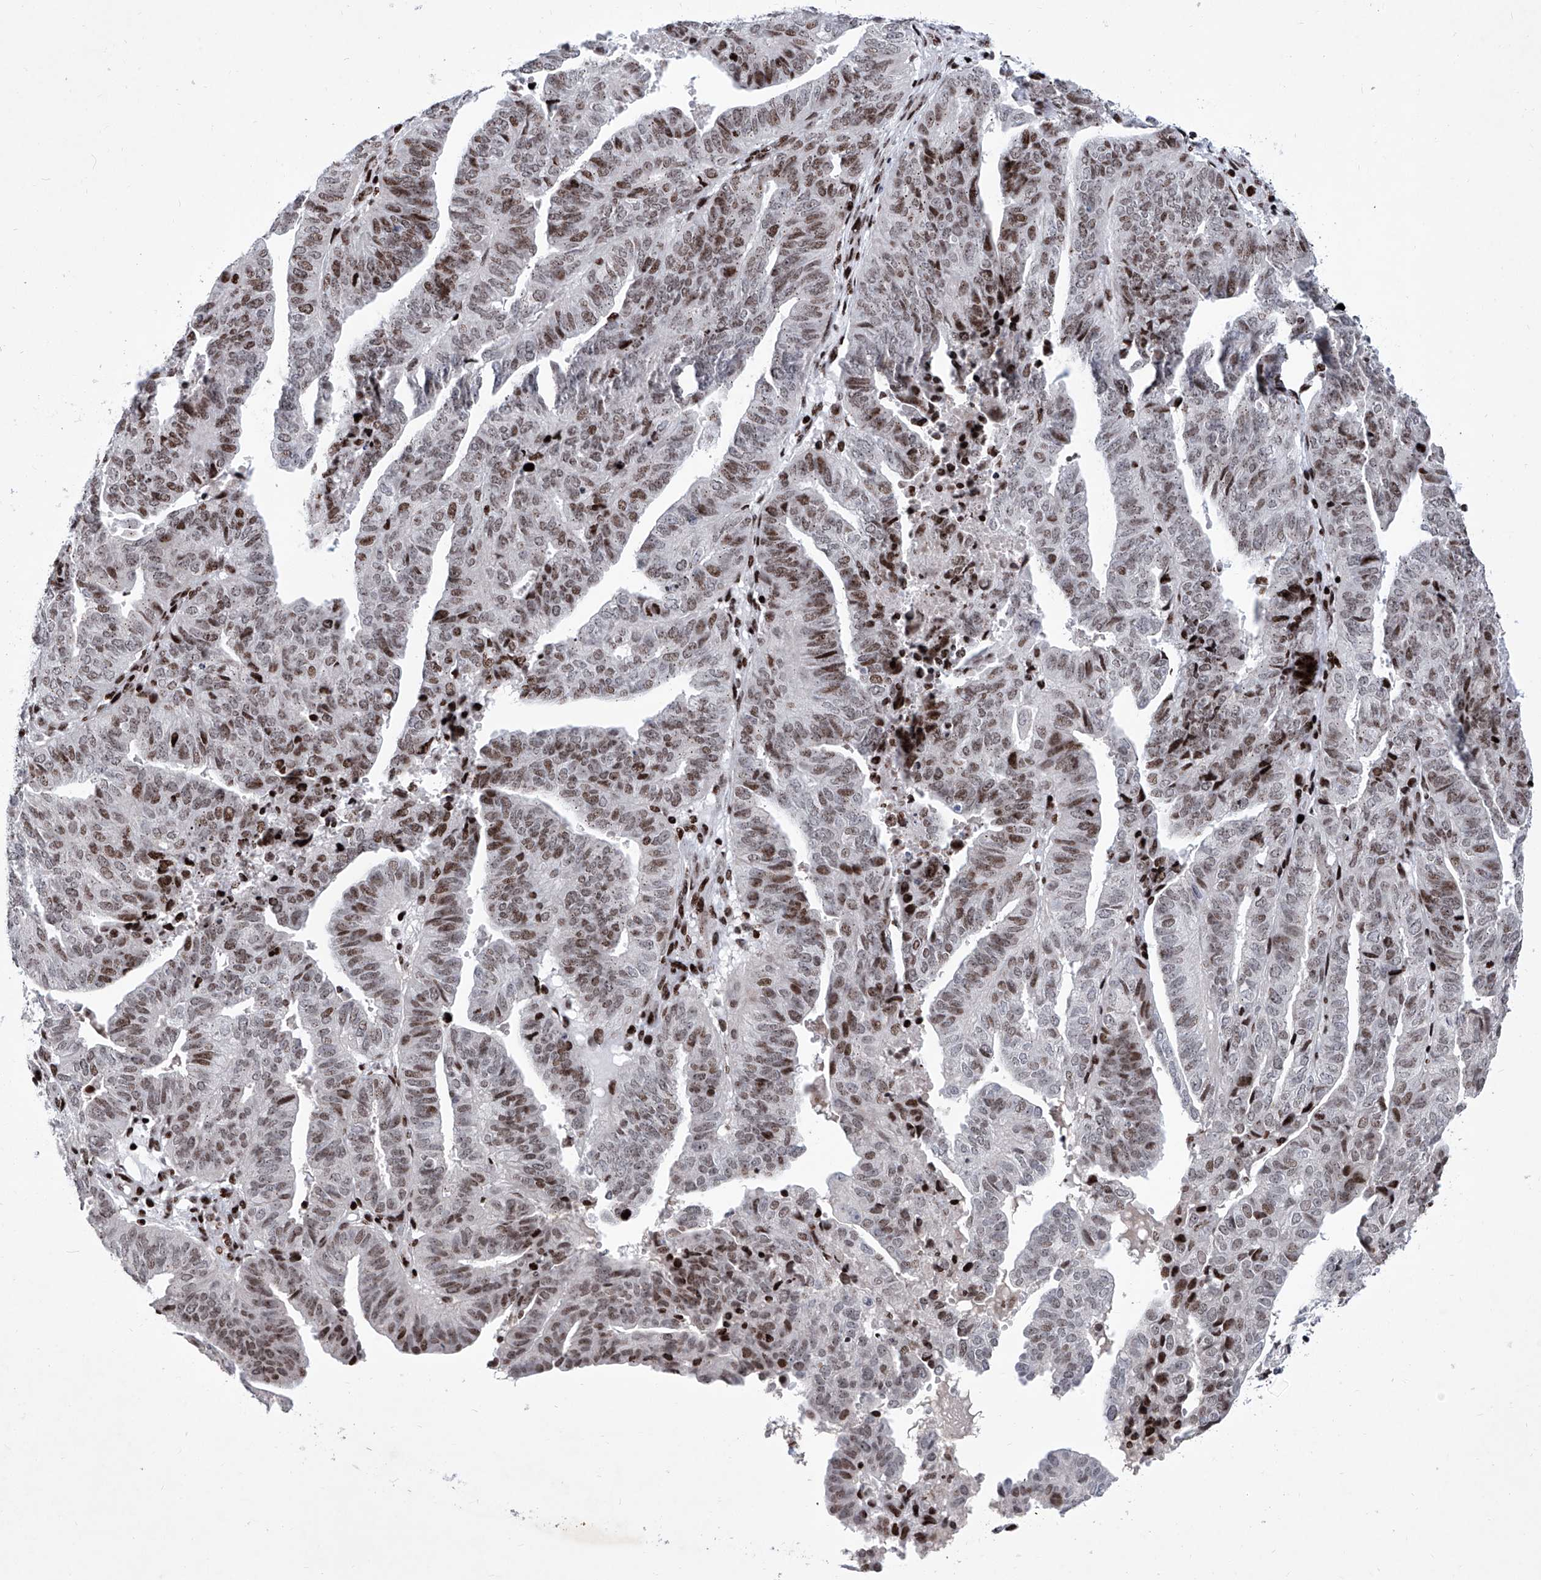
{"staining": {"intensity": "moderate", "quantity": ">75%", "location": "nuclear"}, "tissue": "endometrial cancer", "cell_type": "Tumor cells", "image_type": "cancer", "snomed": [{"axis": "morphology", "description": "Adenocarcinoma, NOS"}, {"axis": "topography", "description": "Uterus"}], "caption": "IHC (DAB) staining of adenocarcinoma (endometrial) displays moderate nuclear protein positivity in approximately >75% of tumor cells. (DAB (3,3'-diaminobenzidine) = brown stain, brightfield microscopy at high magnification).", "gene": "HEY2", "patient": {"sex": "female", "age": 77}}